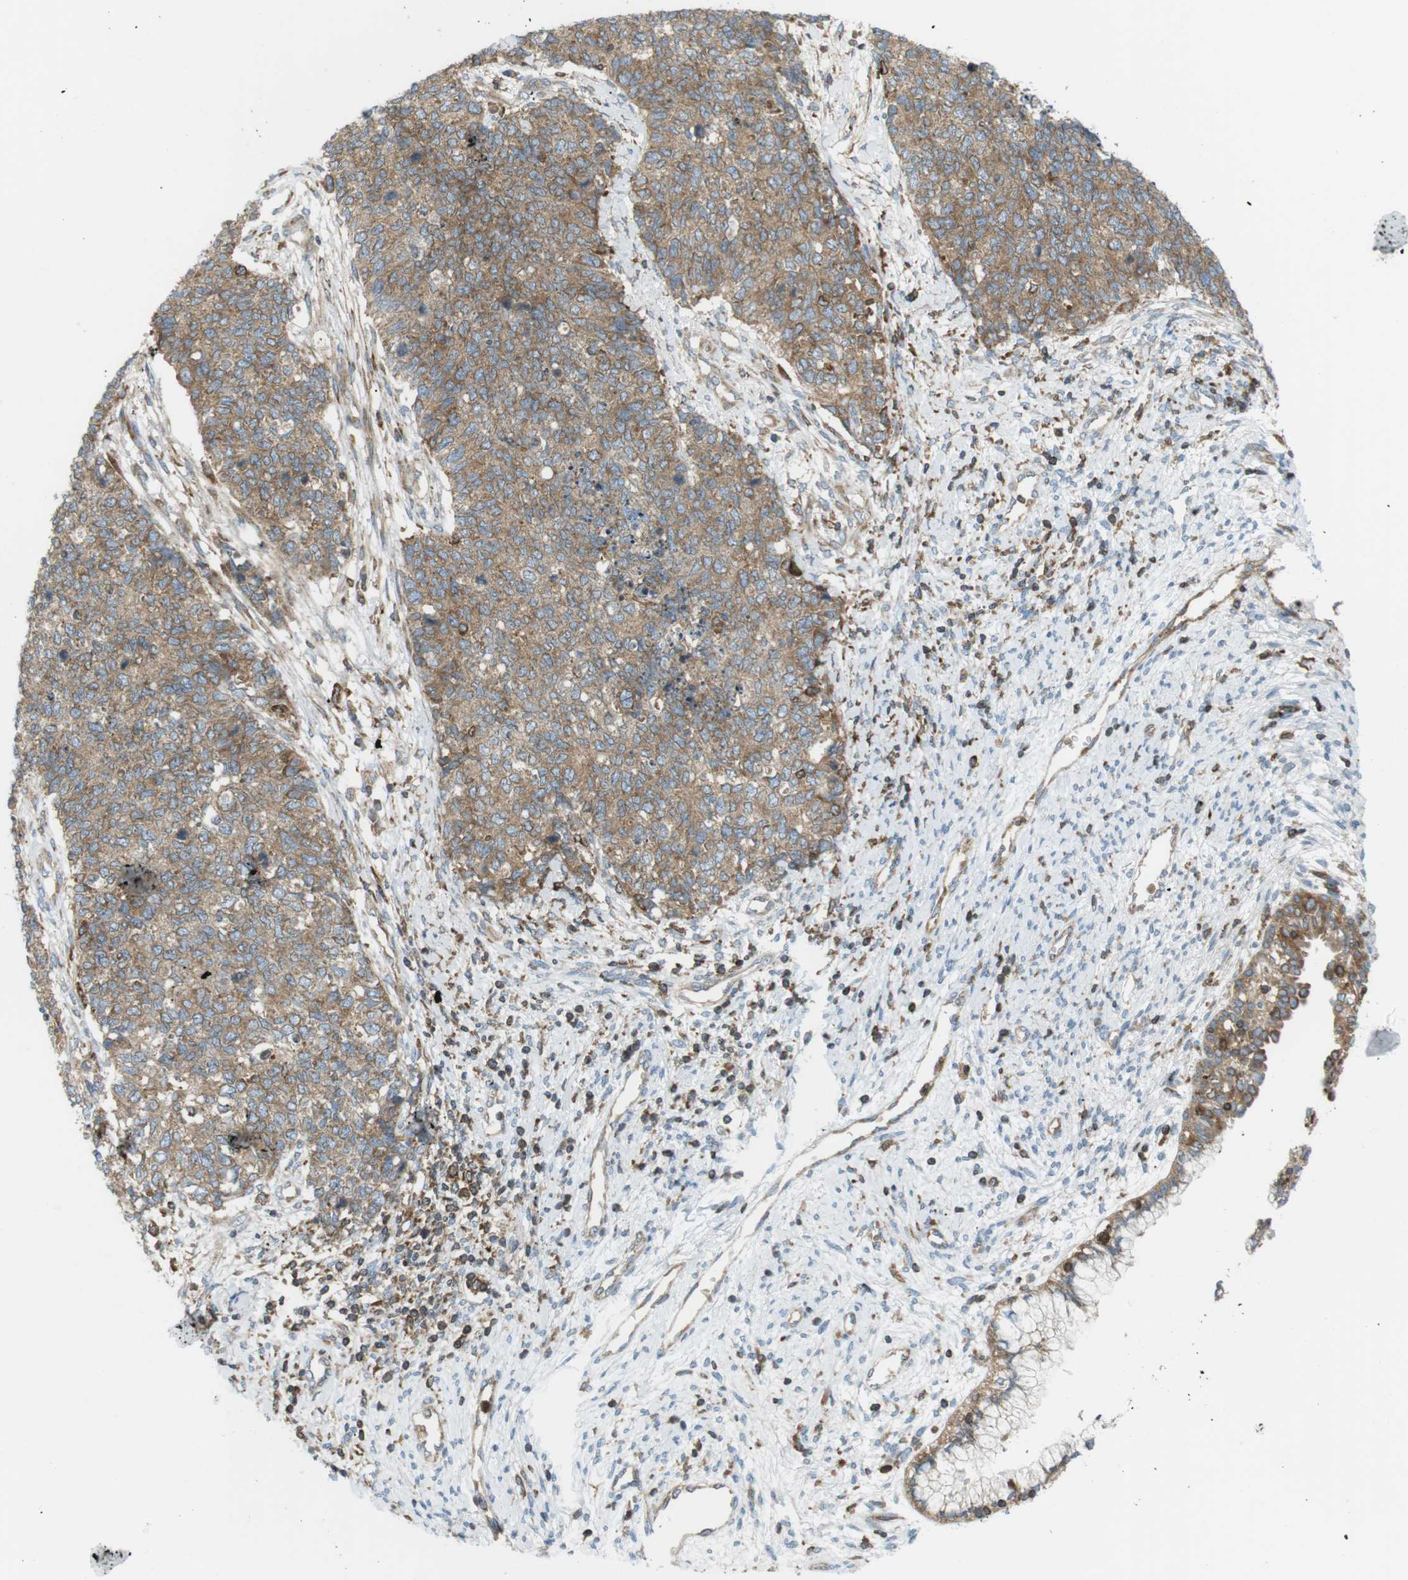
{"staining": {"intensity": "weak", "quantity": ">75%", "location": "cytoplasmic/membranous"}, "tissue": "cervical cancer", "cell_type": "Tumor cells", "image_type": "cancer", "snomed": [{"axis": "morphology", "description": "Squamous cell carcinoma, NOS"}, {"axis": "topography", "description": "Cervix"}], "caption": "Immunohistochemistry (IHC) of human squamous cell carcinoma (cervical) demonstrates low levels of weak cytoplasmic/membranous positivity in approximately >75% of tumor cells.", "gene": "FLII", "patient": {"sex": "female", "age": 63}}